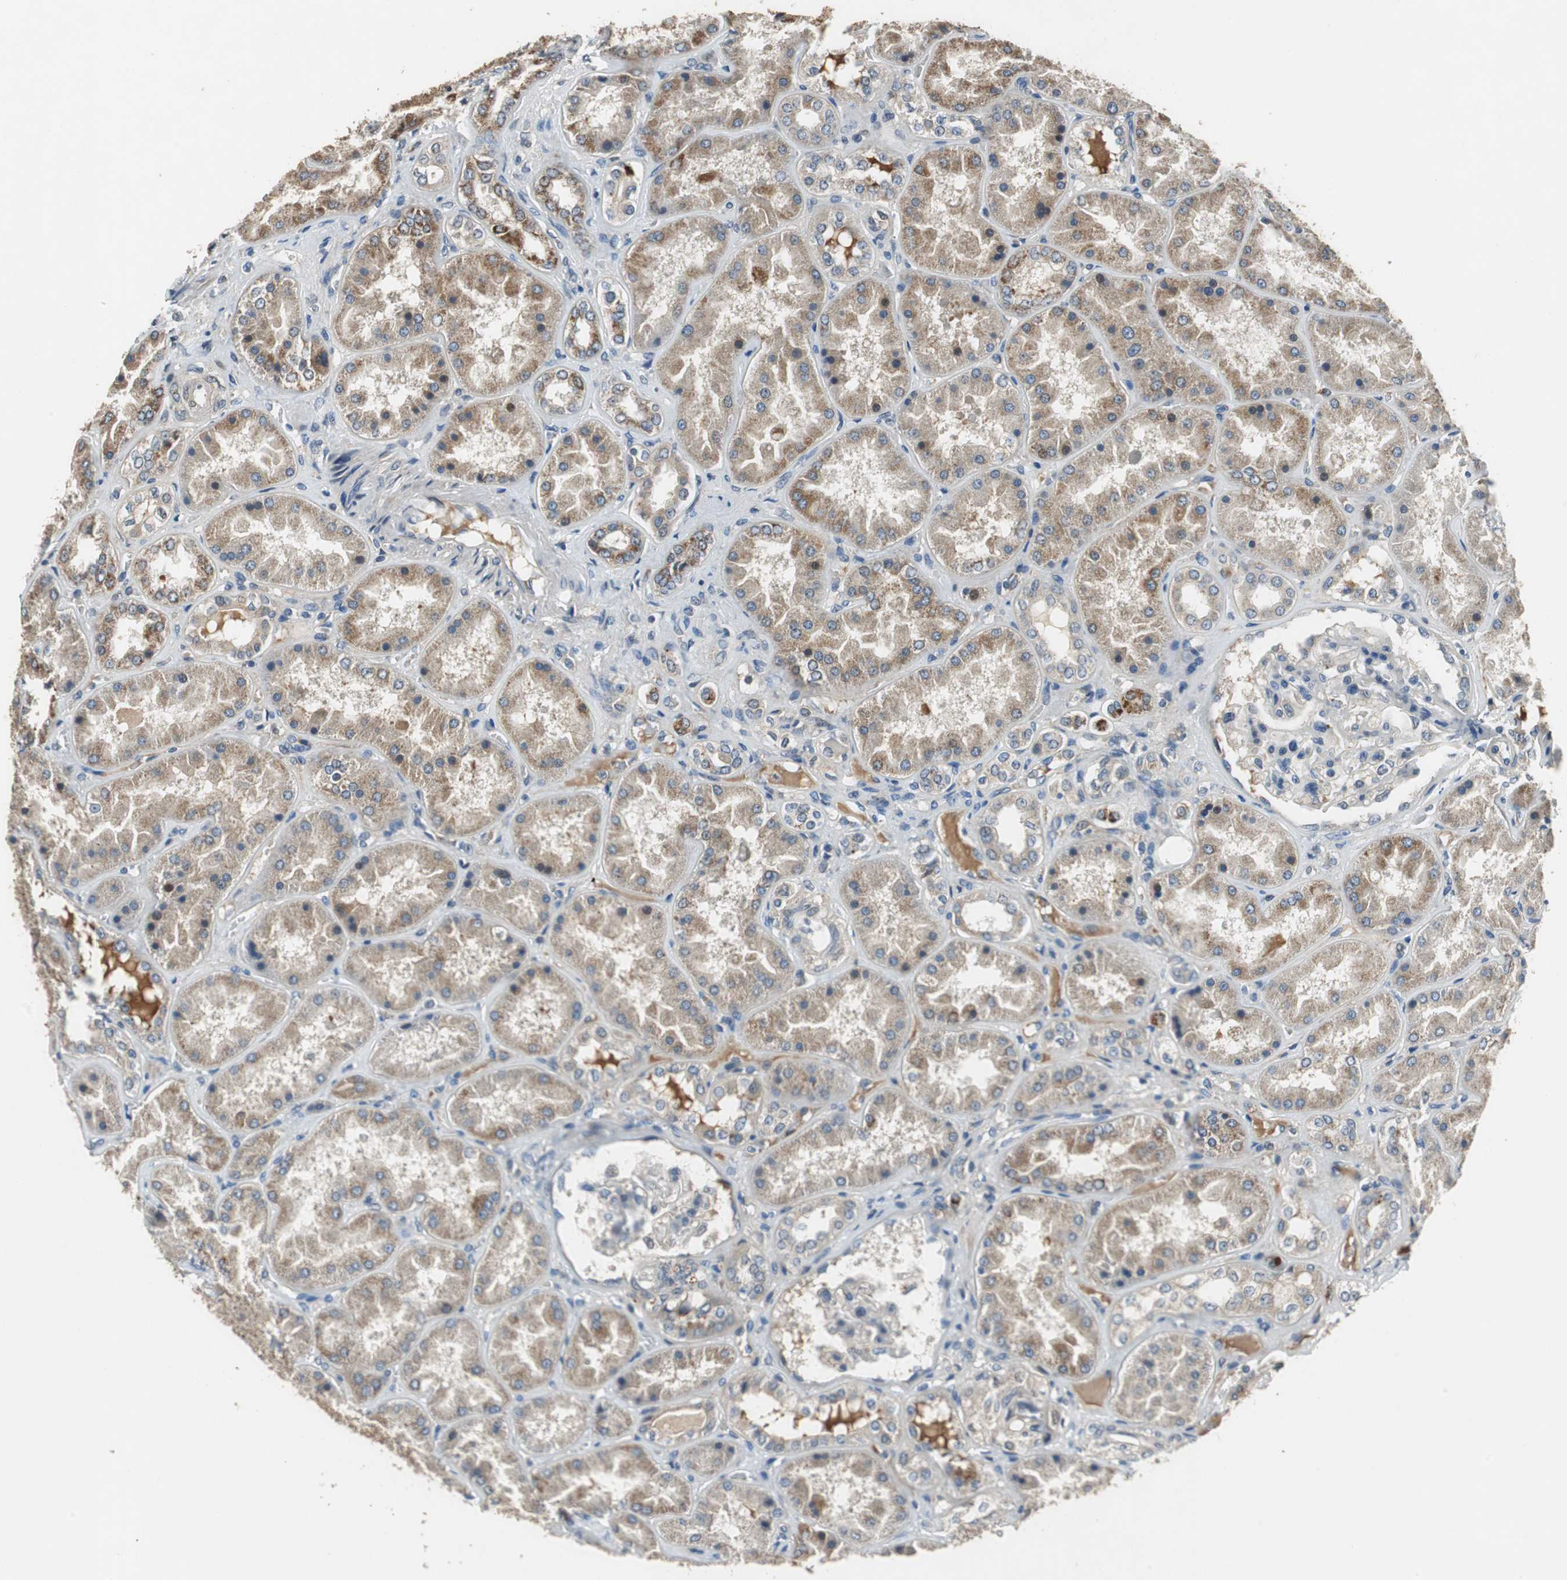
{"staining": {"intensity": "negative", "quantity": "none", "location": "none"}, "tissue": "kidney", "cell_type": "Cells in glomeruli", "image_type": "normal", "snomed": [{"axis": "morphology", "description": "Normal tissue, NOS"}, {"axis": "topography", "description": "Kidney"}], "caption": "DAB (3,3'-diaminobenzidine) immunohistochemical staining of benign human kidney exhibits no significant staining in cells in glomeruli.", "gene": "PI4KB", "patient": {"sex": "female", "age": 56}}